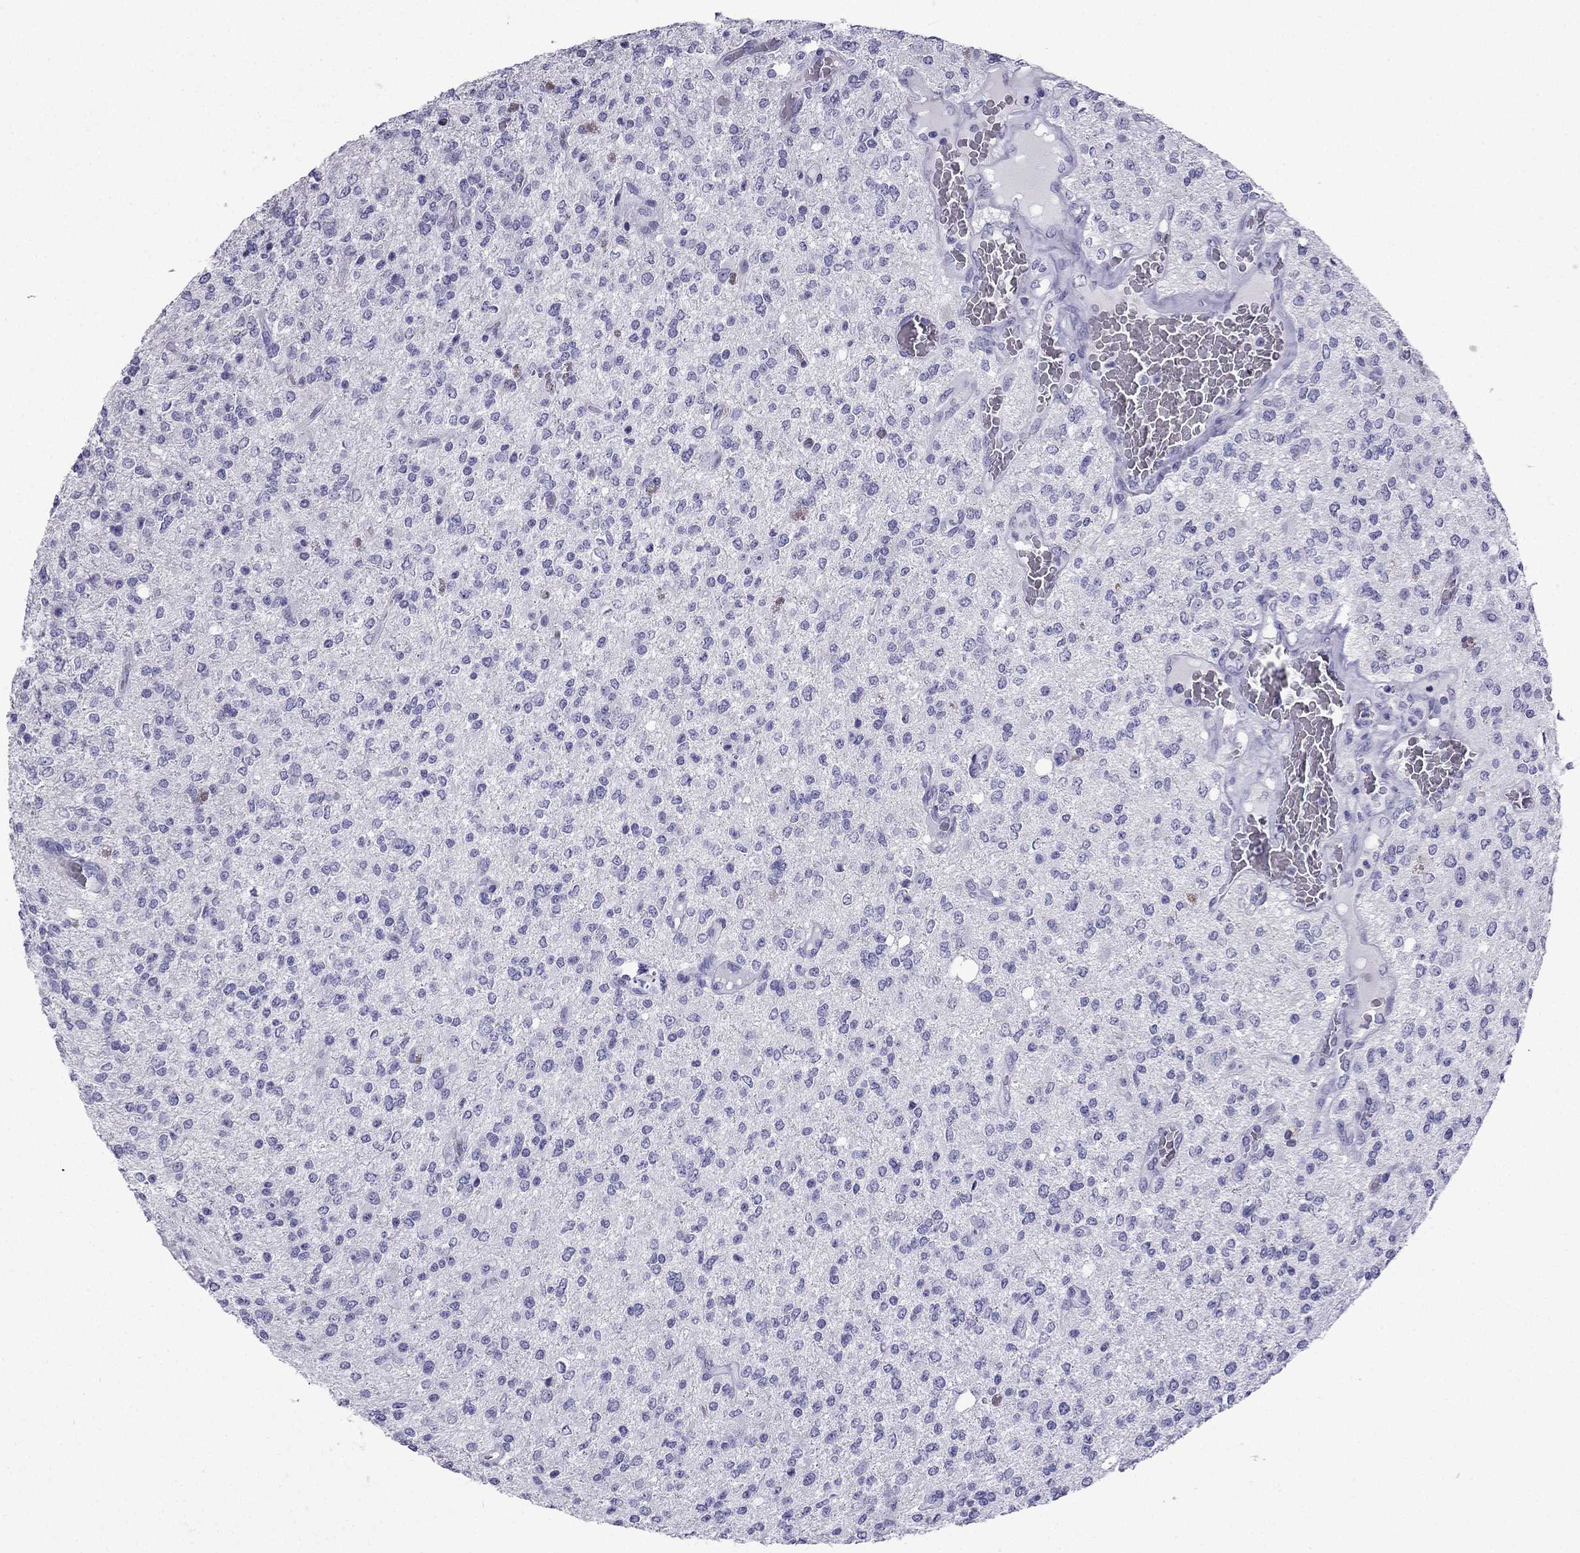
{"staining": {"intensity": "negative", "quantity": "none", "location": "none"}, "tissue": "glioma", "cell_type": "Tumor cells", "image_type": "cancer", "snomed": [{"axis": "morphology", "description": "Glioma, malignant, Low grade"}, {"axis": "topography", "description": "Brain"}], "caption": "There is no significant staining in tumor cells of low-grade glioma (malignant).", "gene": "GJA8", "patient": {"sex": "male", "age": 67}}